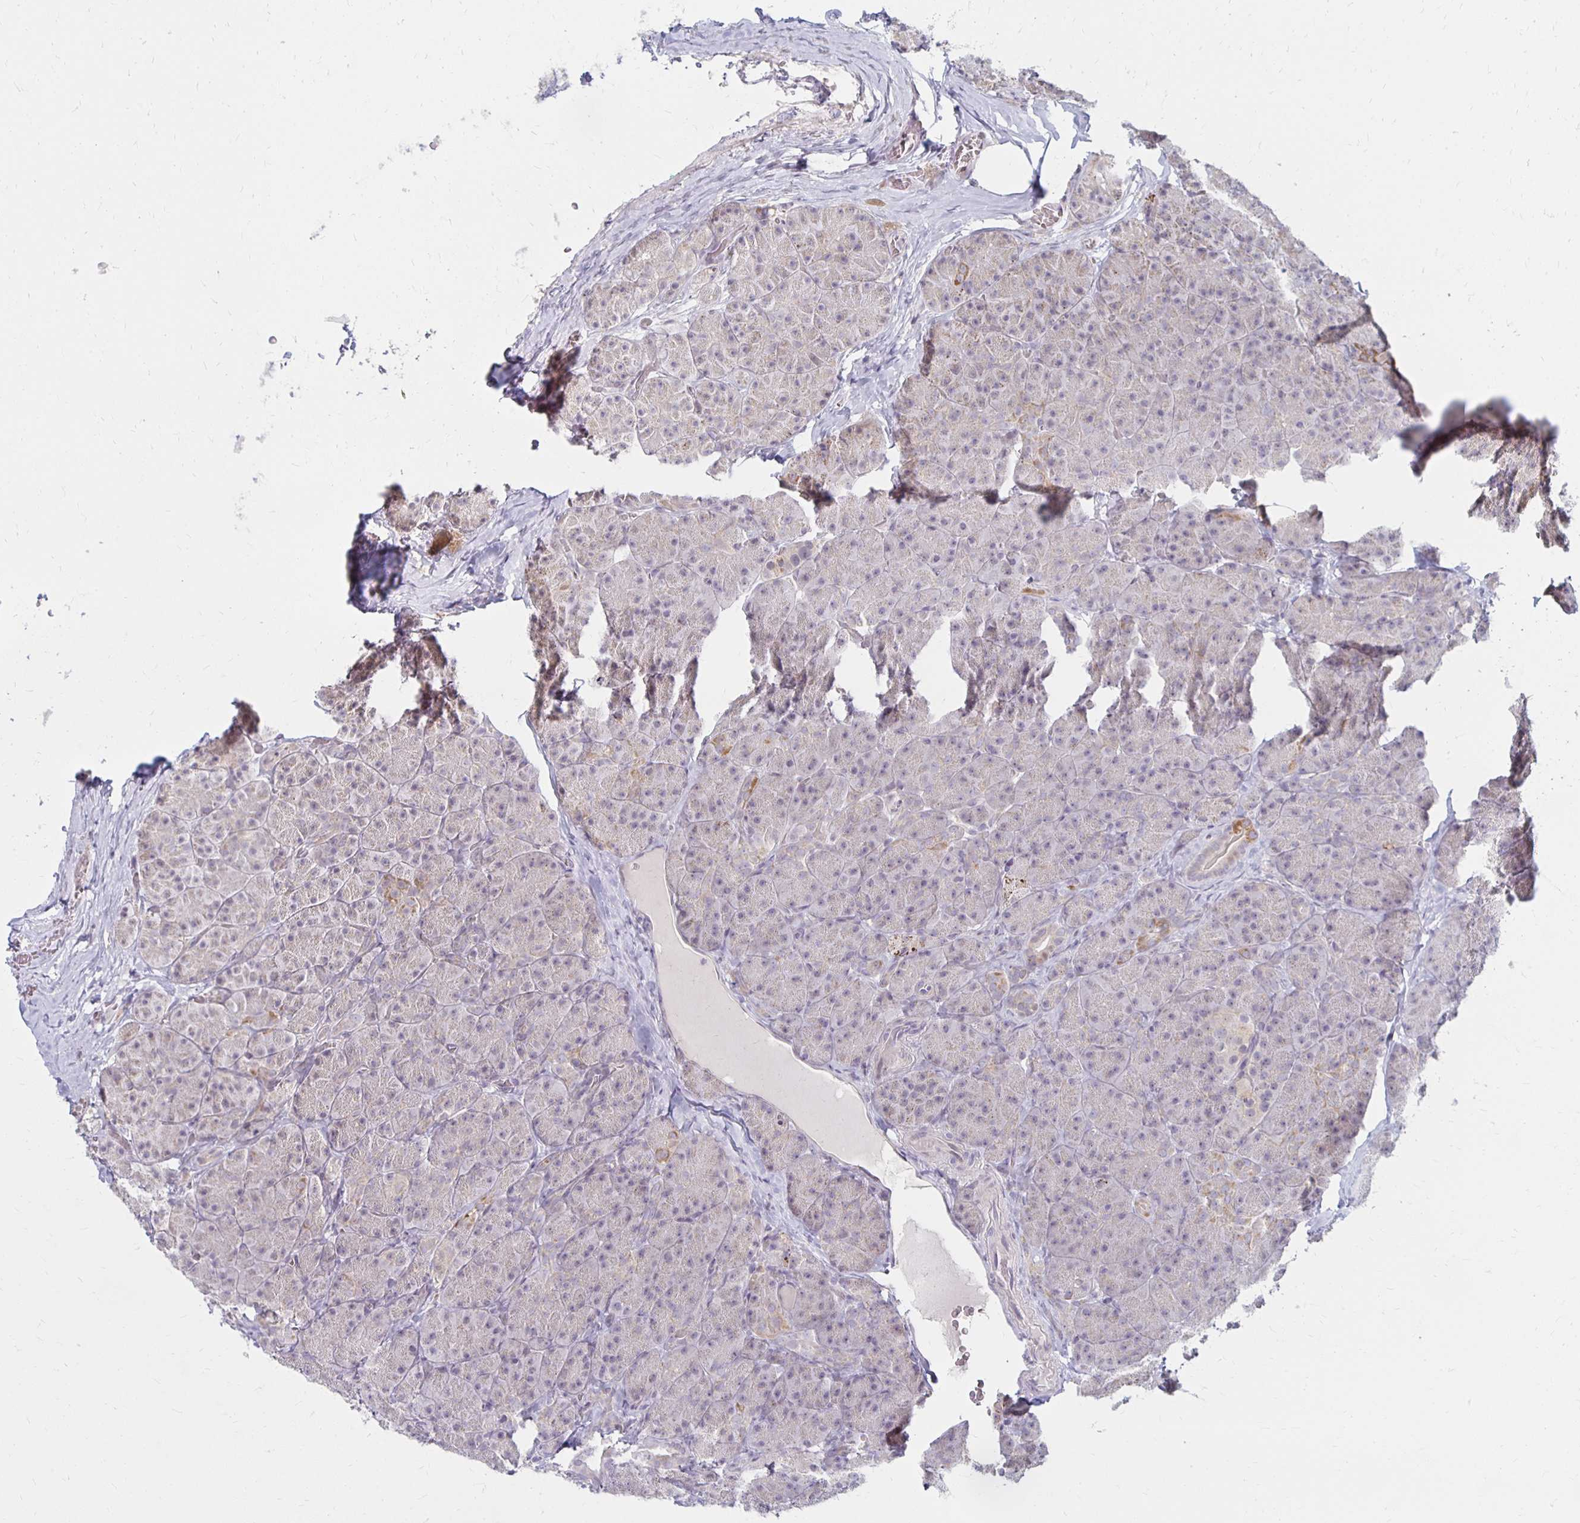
{"staining": {"intensity": "weak", "quantity": "<25%", "location": "nuclear"}, "tissue": "pancreas", "cell_type": "Exocrine glandular cells", "image_type": "normal", "snomed": [{"axis": "morphology", "description": "Normal tissue, NOS"}, {"axis": "topography", "description": "Pancreas"}], "caption": "DAB immunohistochemical staining of normal human pancreas shows no significant positivity in exocrine glandular cells. (Stains: DAB immunohistochemistry with hematoxylin counter stain, Microscopy: brightfield microscopy at high magnification).", "gene": "DAGLA", "patient": {"sex": "male", "age": 57}}